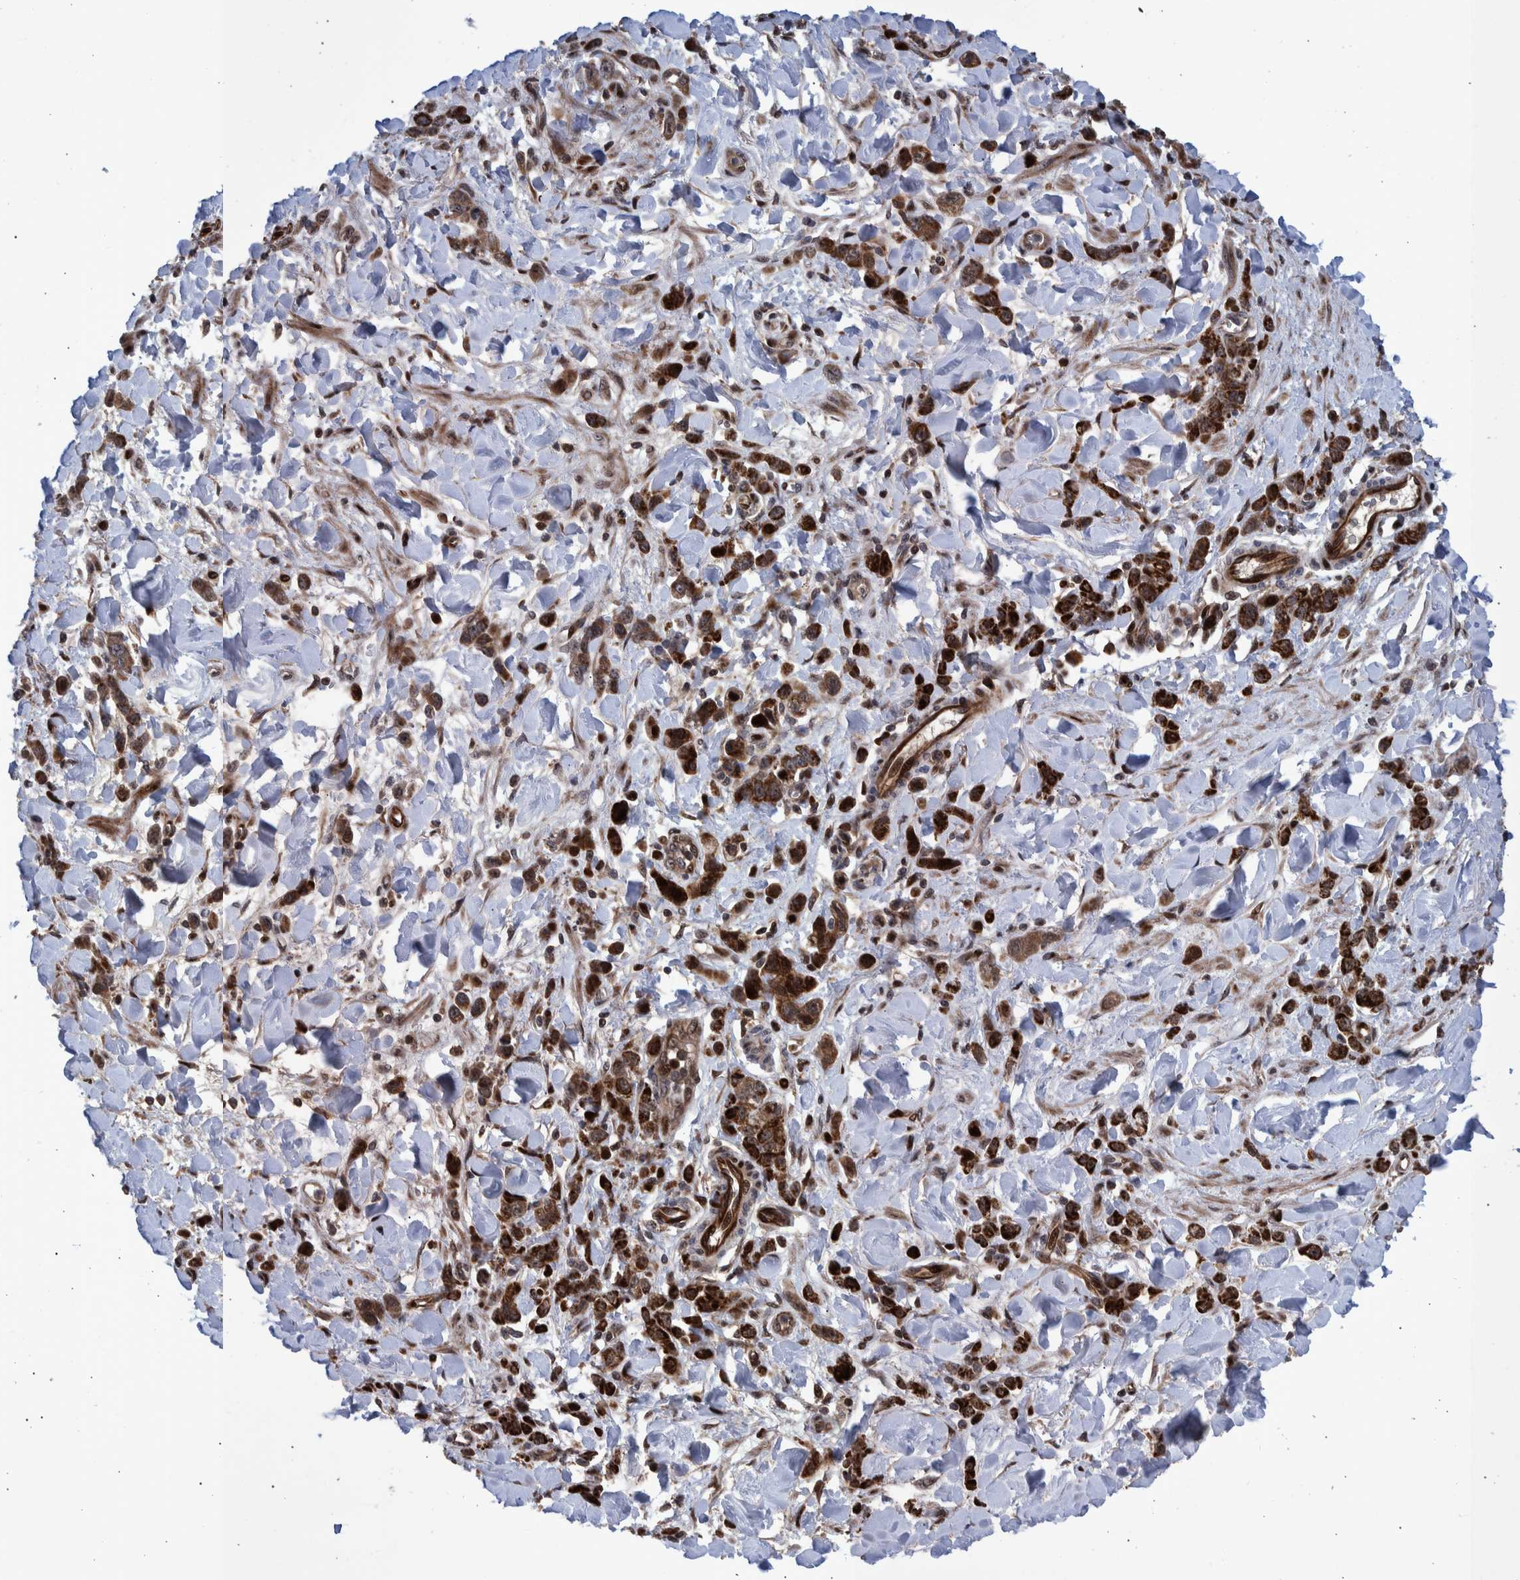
{"staining": {"intensity": "strong", "quantity": ">75%", "location": "cytoplasmic/membranous,nuclear"}, "tissue": "stomach cancer", "cell_type": "Tumor cells", "image_type": "cancer", "snomed": [{"axis": "morphology", "description": "Normal tissue, NOS"}, {"axis": "morphology", "description": "Adenocarcinoma, NOS"}, {"axis": "topography", "description": "Stomach"}], "caption": "Protein staining demonstrates strong cytoplasmic/membranous and nuclear positivity in about >75% of tumor cells in stomach adenocarcinoma.", "gene": "SHISA6", "patient": {"sex": "male", "age": 82}}